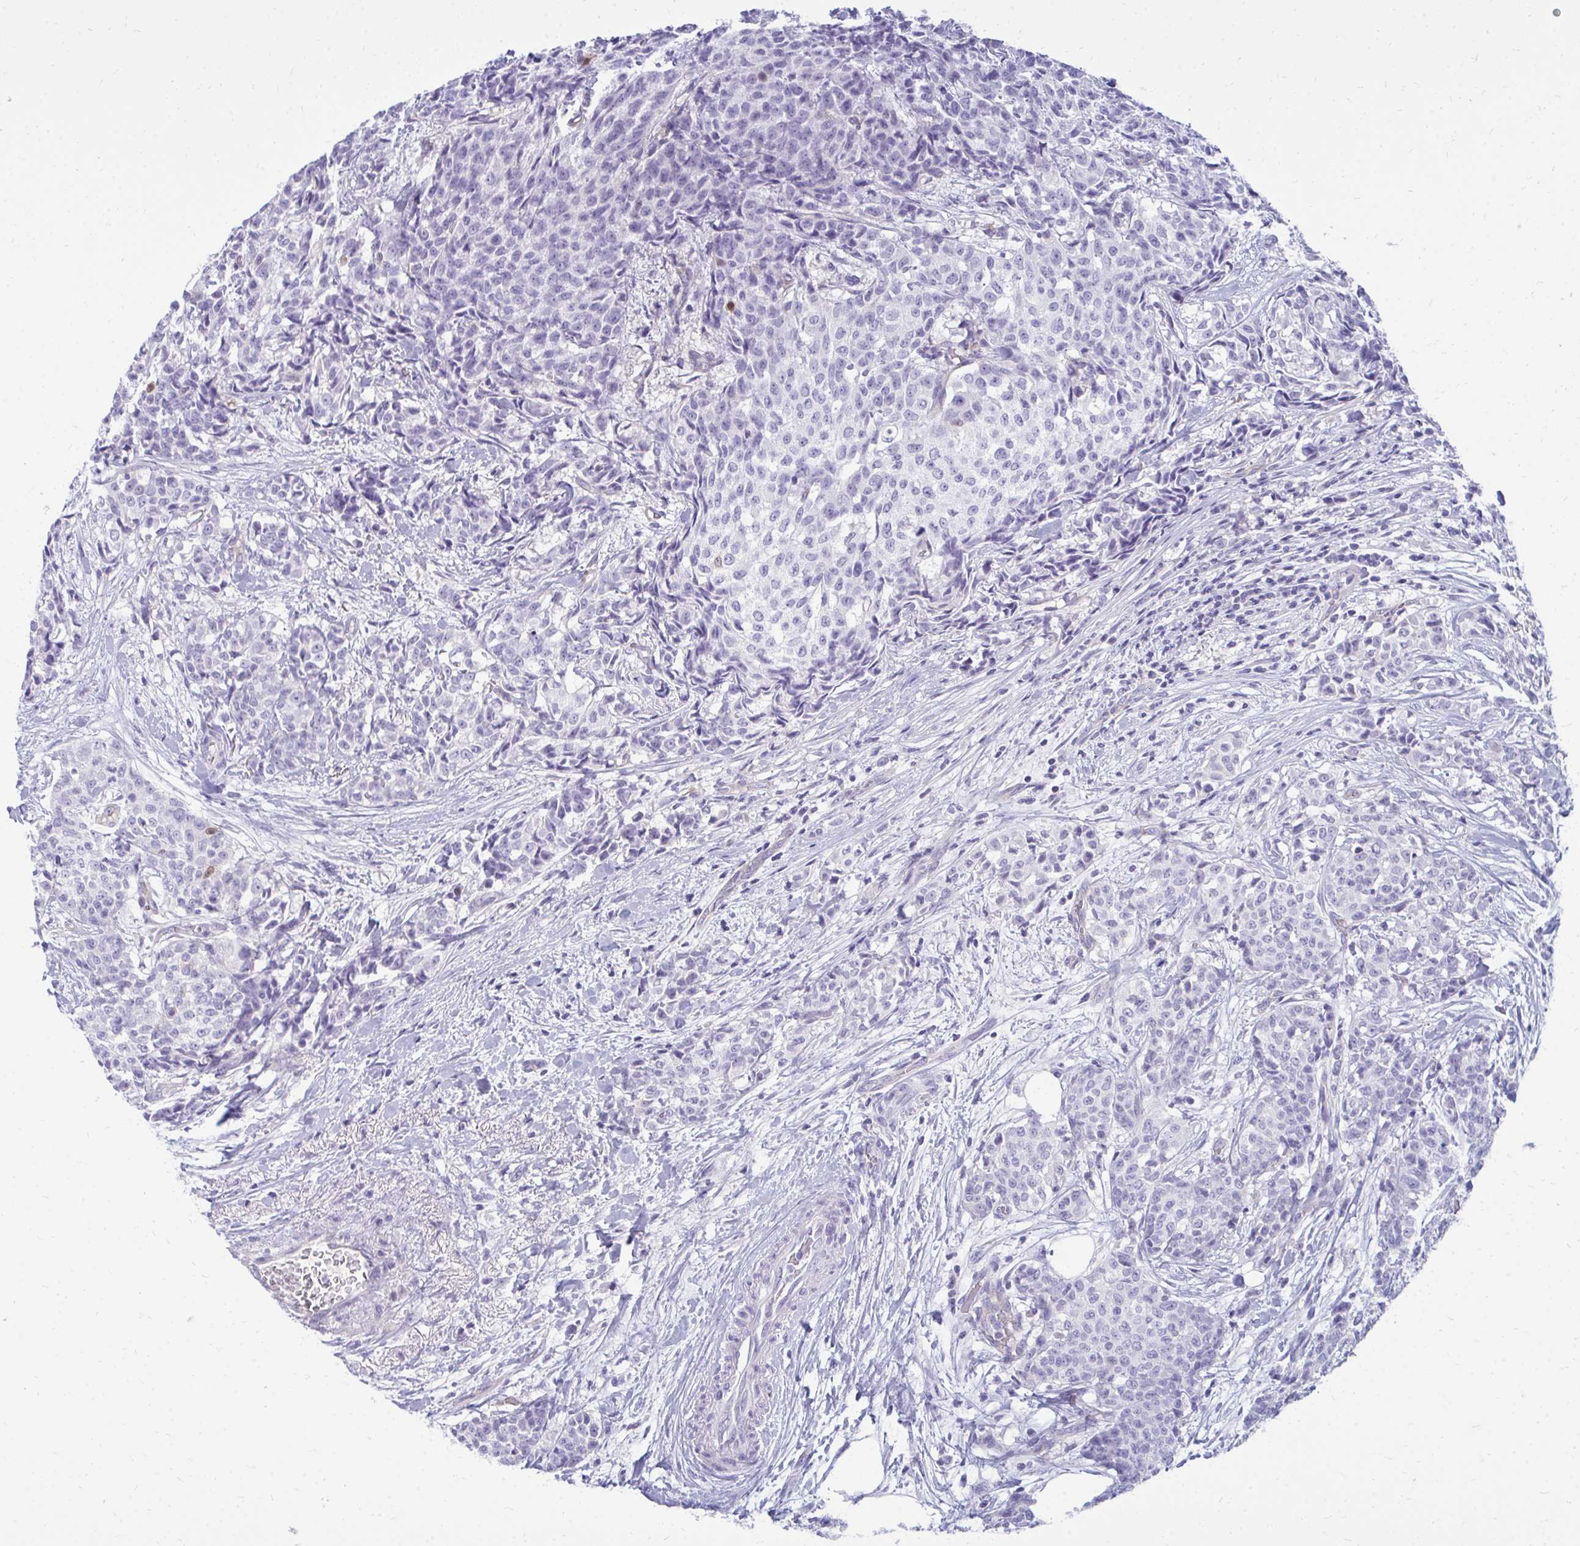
{"staining": {"intensity": "negative", "quantity": "none", "location": "none"}, "tissue": "breast cancer", "cell_type": "Tumor cells", "image_type": "cancer", "snomed": [{"axis": "morphology", "description": "Duct carcinoma"}, {"axis": "topography", "description": "Breast"}], "caption": "Immunohistochemistry of human breast cancer shows no positivity in tumor cells.", "gene": "FABP3", "patient": {"sex": "female", "age": 91}}